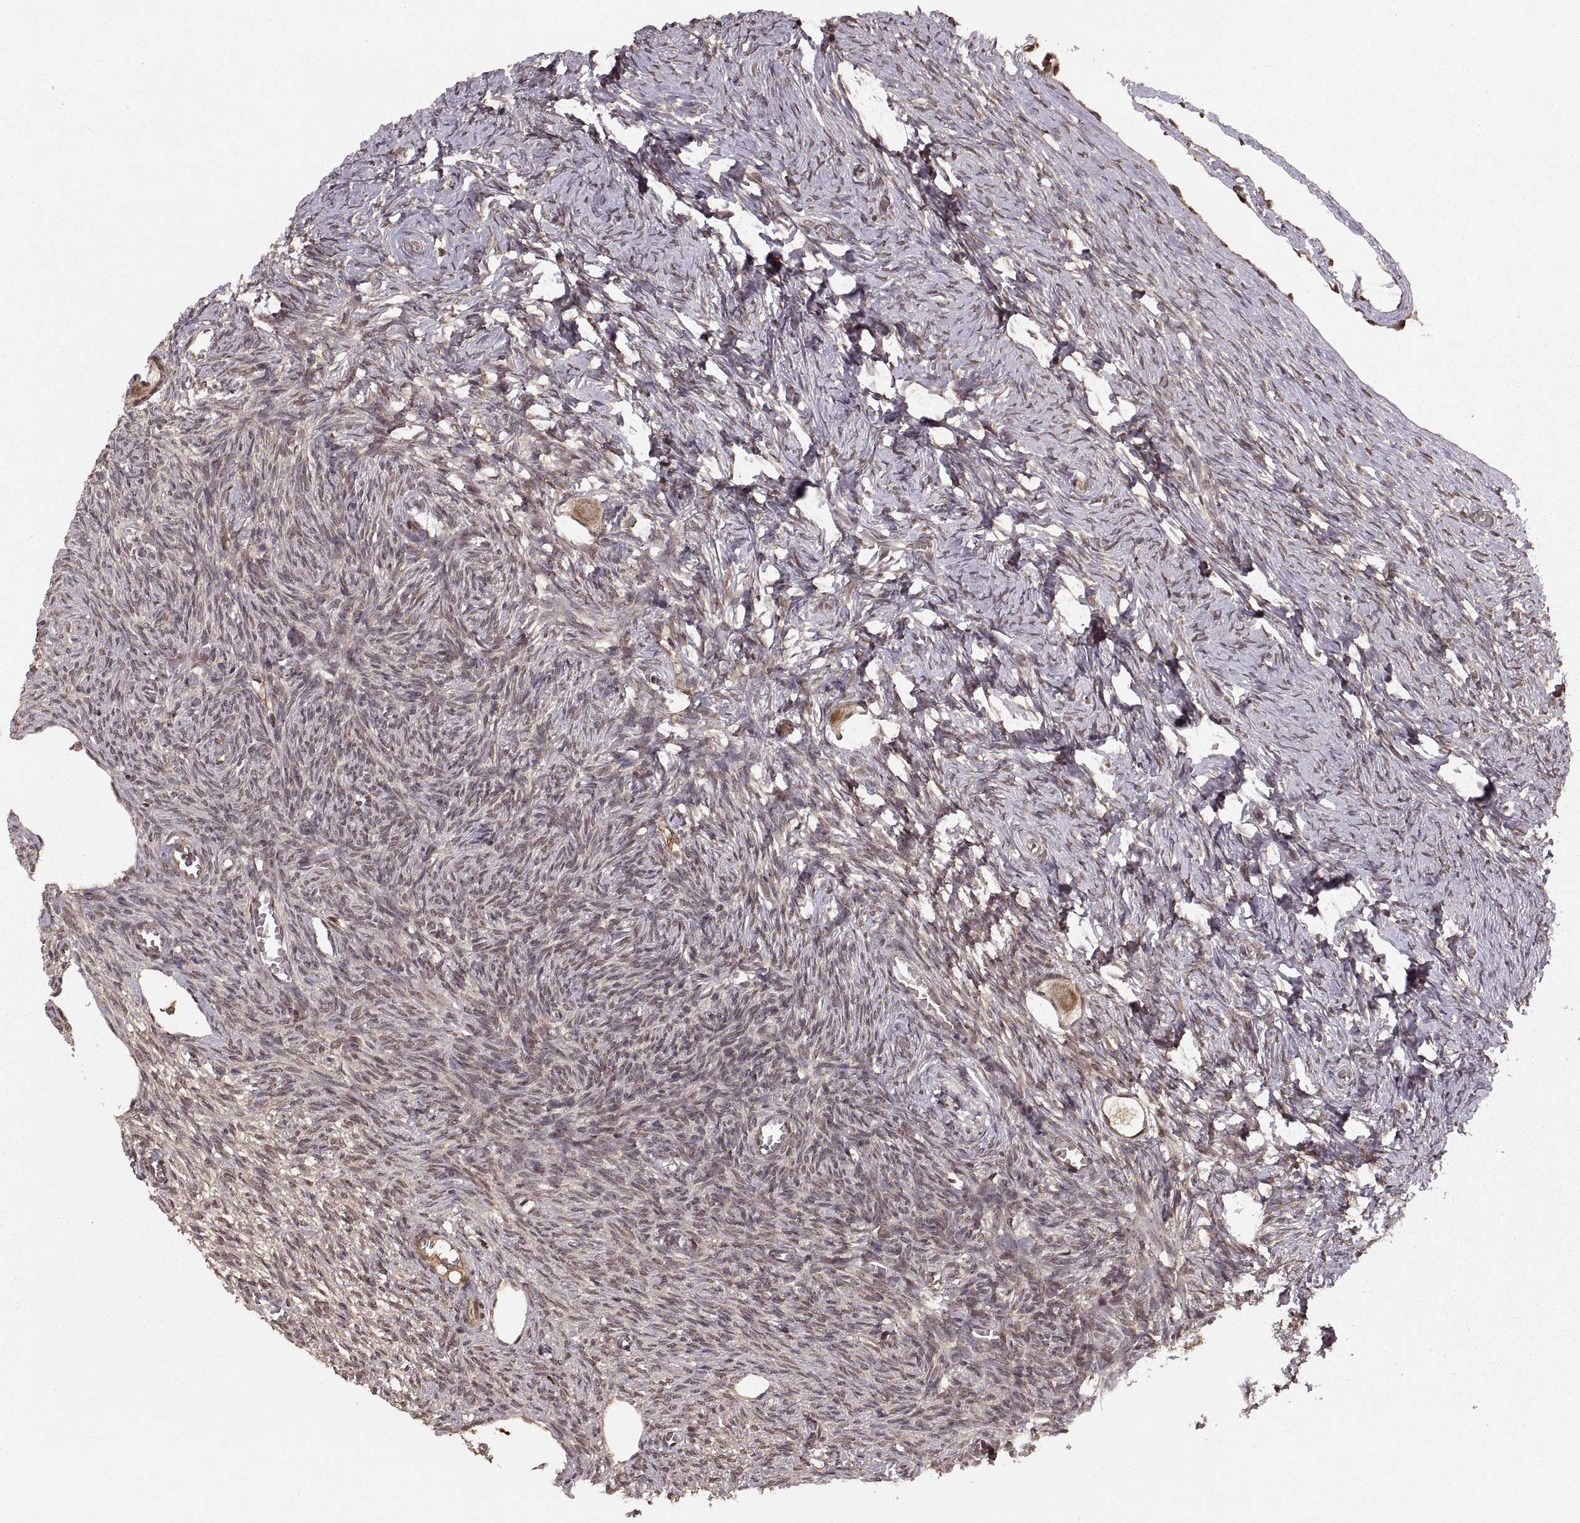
{"staining": {"intensity": "moderate", "quantity": "25%-75%", "location": "cytoplasmic/membranous"}, "tissue": "ovary", "cell_type": "Follicle cells", "image_type": "normal", "snomed": [{"axis": "morphology", "description": "Normal tissue, NOS"}, {"axis": "topography", "description": "Ovary"}], "caption": "High-power microscopy captured an immunohistochemistry (IHC) photomicrograph of benign ovary, revealing moderate cytoplasmic/membranous expression in approximately 25%-75% of follicle cells. (brown staining indicates protein expression, while blue staining denotes nuclei).", "gene": "RFT1", "patient": {"sex": "female", "age": 27}}